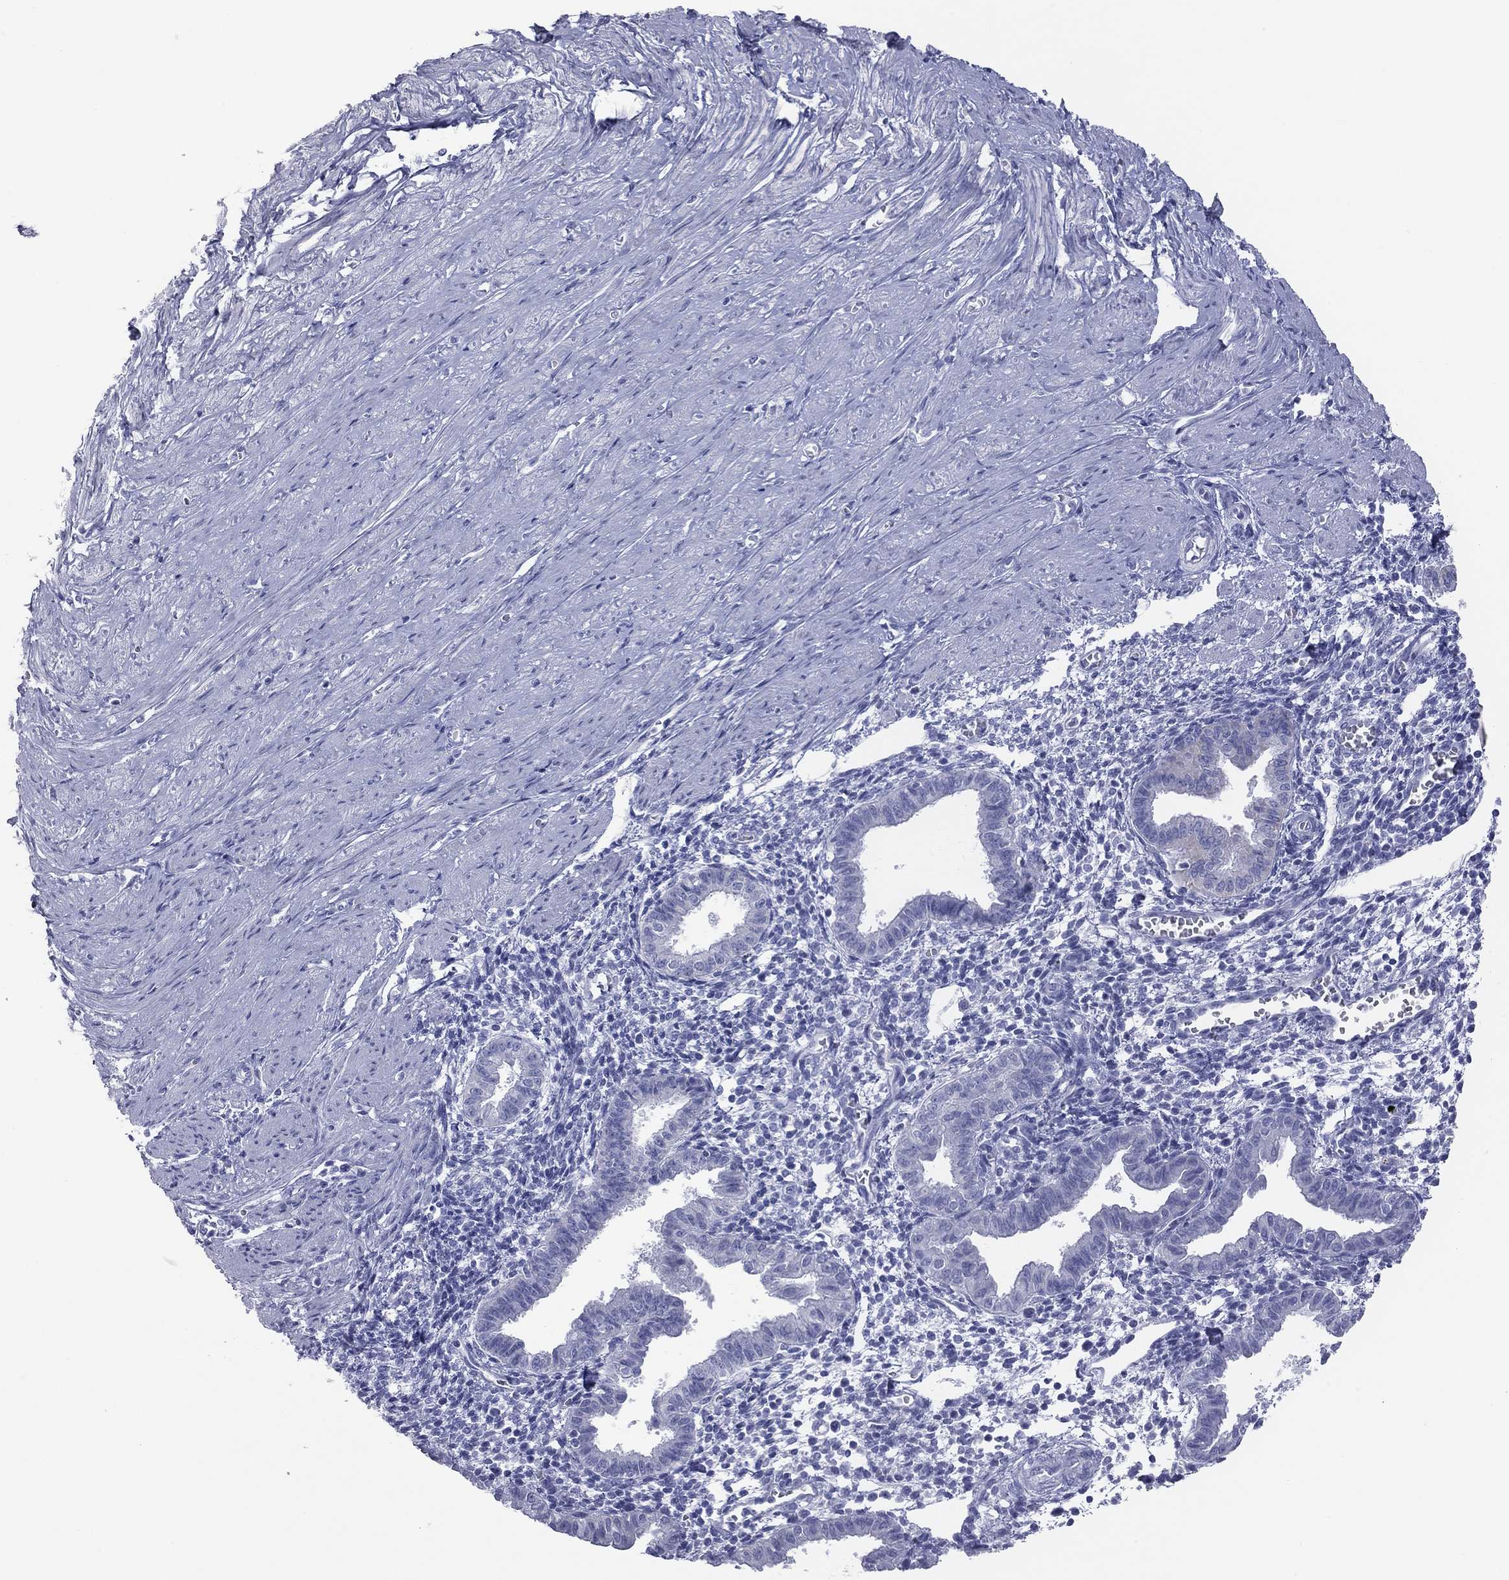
{"staining": {"intensity": "negative", "quantity": "none", "location": "none"}, "tissue": "endometrium", "cell_type": "Cells in endometrial stroma", "image_type": "normal", "snomed": [{"axis": "morphology", "description": "Normal tissue, NOS"}, {"axis": "topography", "description": "Endometrium"}], "caption": "Histopathology image shows no protein expression in cells in endometrial stroma of benign endometrium. (Stains: DAB immunohistochemistry with hematoxylin counter stain, Microscopy: brightfield microscopy at high magnification).", "gene": "VSIG10", "patient": {"sex": "female", "age": 37}}